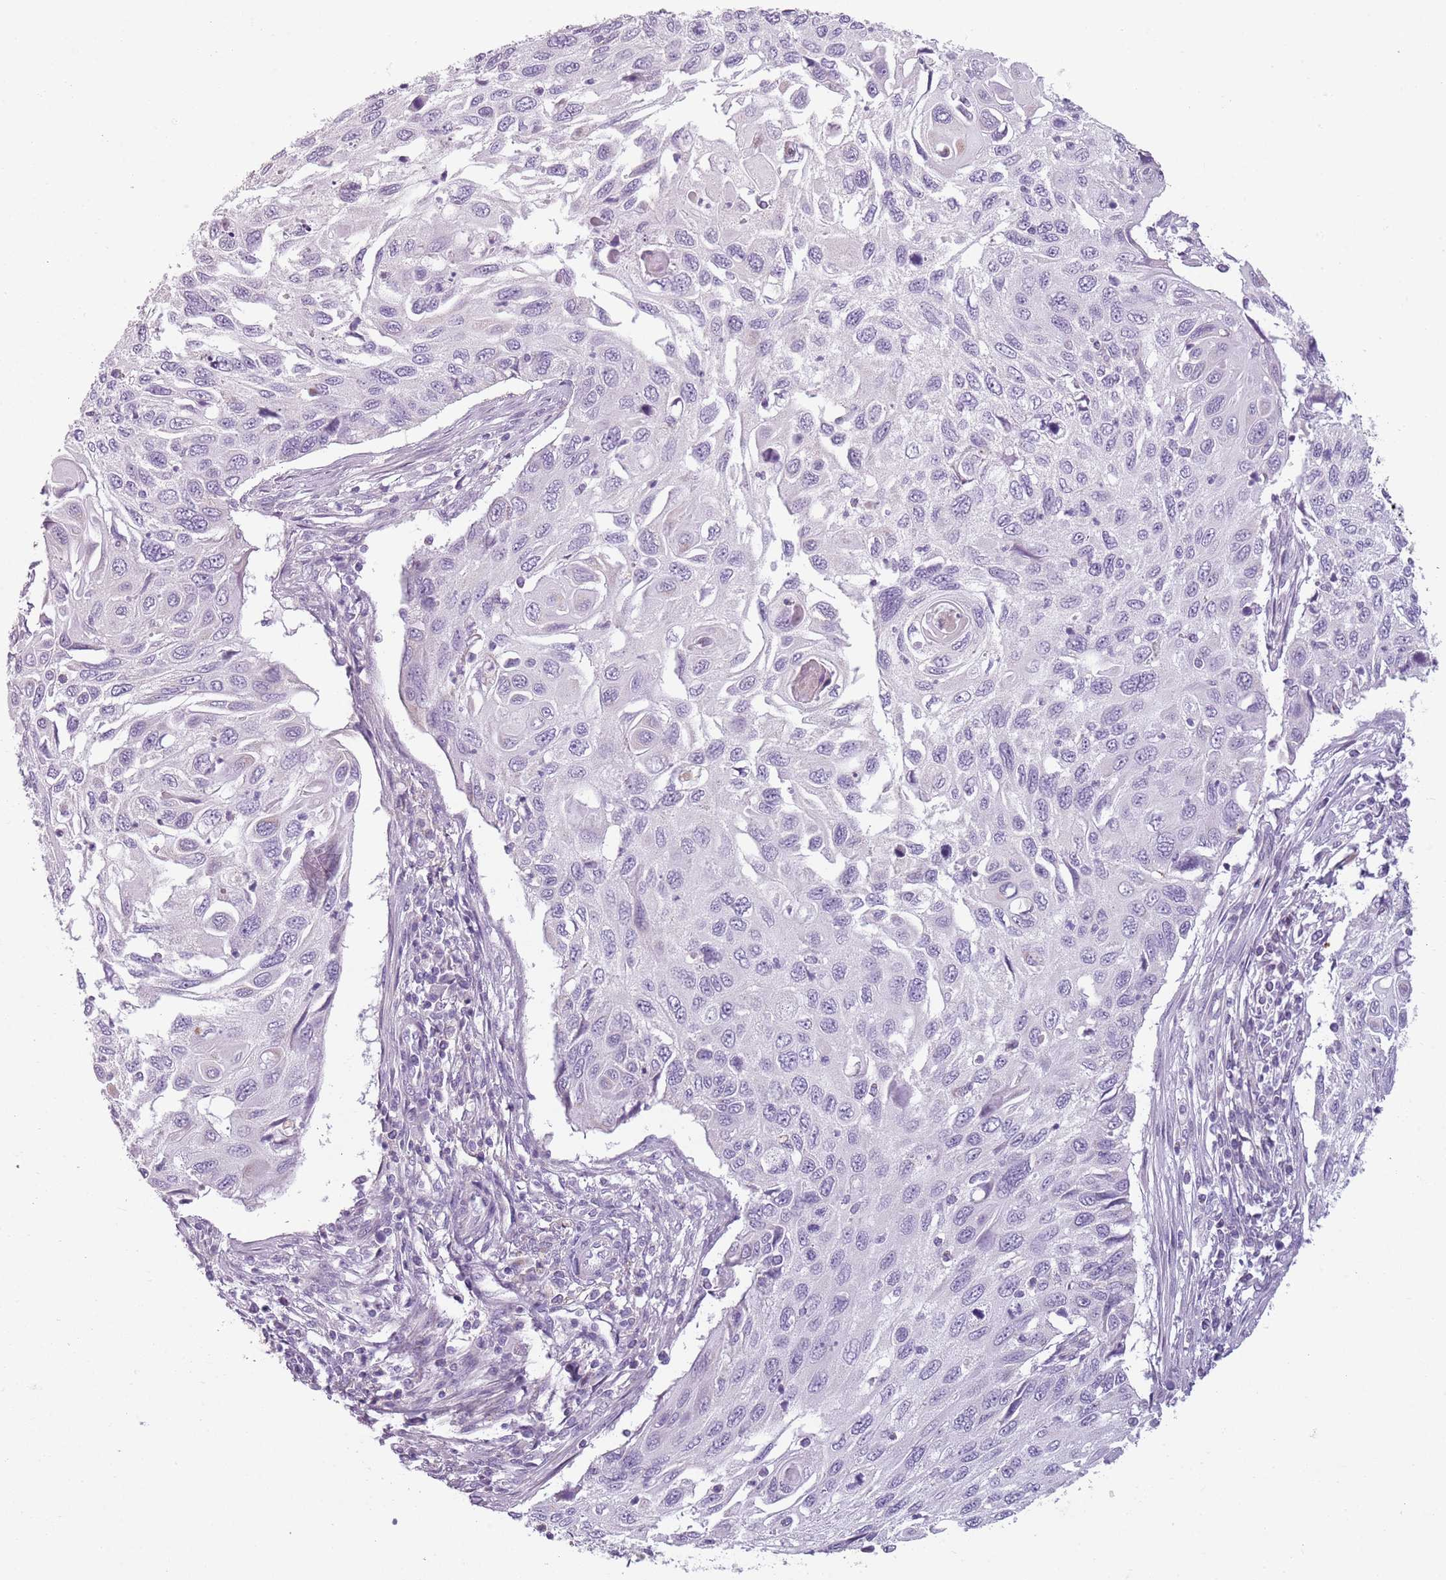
{"staining": {"intensity": "negative", "quantity": "none", "location": "none"}, "tissue": "cervical cancer", "cell_type": "Tumor cells", "image_type": "cancer", "snomed": [{"axis": "morphology", "description": "Squamous cell carcinoma, NOS"}, {"axis": "topography", "description": "Cervix"}], "caption": "Cervical cancer (squamous cell carcinoma) stained for a protein using immunohistochemistry shows no expression tumor cells.", "gene": "MEGF8", "patient": {"sex": "female", "age": 70}}